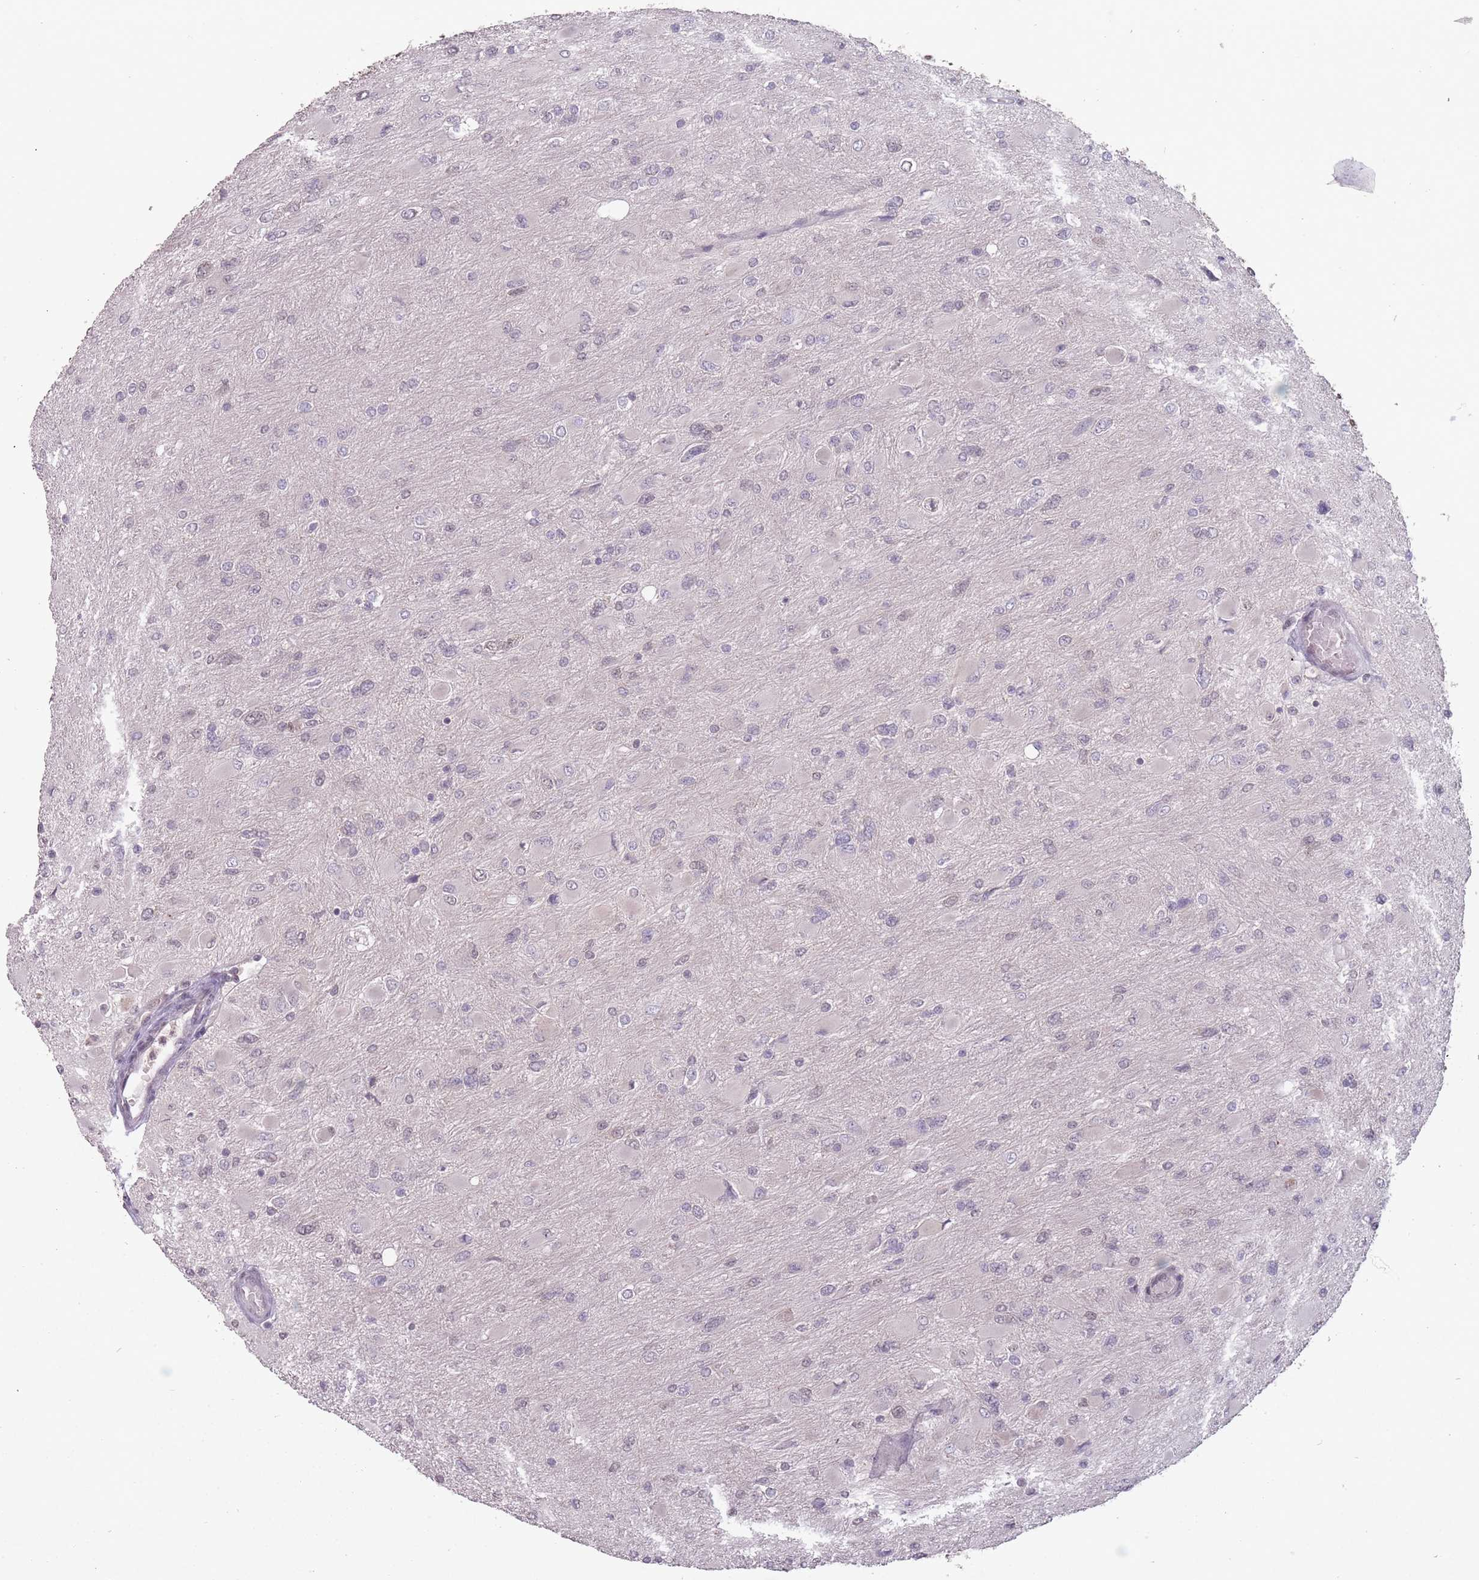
{"staining": {"intensity": "negative", "quantity": "none", "location": "none"}, "tissue": "glioma", "cell_type": "Tumor cells", "image_type": "cancer", "snomed": [{"axis": "morphology", "description": "Glioma, malignant, High grade"}, {"axis": "topography", "description": "Cerebral cortex"}], "caption": "An immunohistochemistry (IHC) image of glioma is shown. There is no staining in tumor cells of glioma. (DAB immunohistochemistry, high magnification).", "gene": "TMED3", "patient": {"sex": "female", "age": 36}}